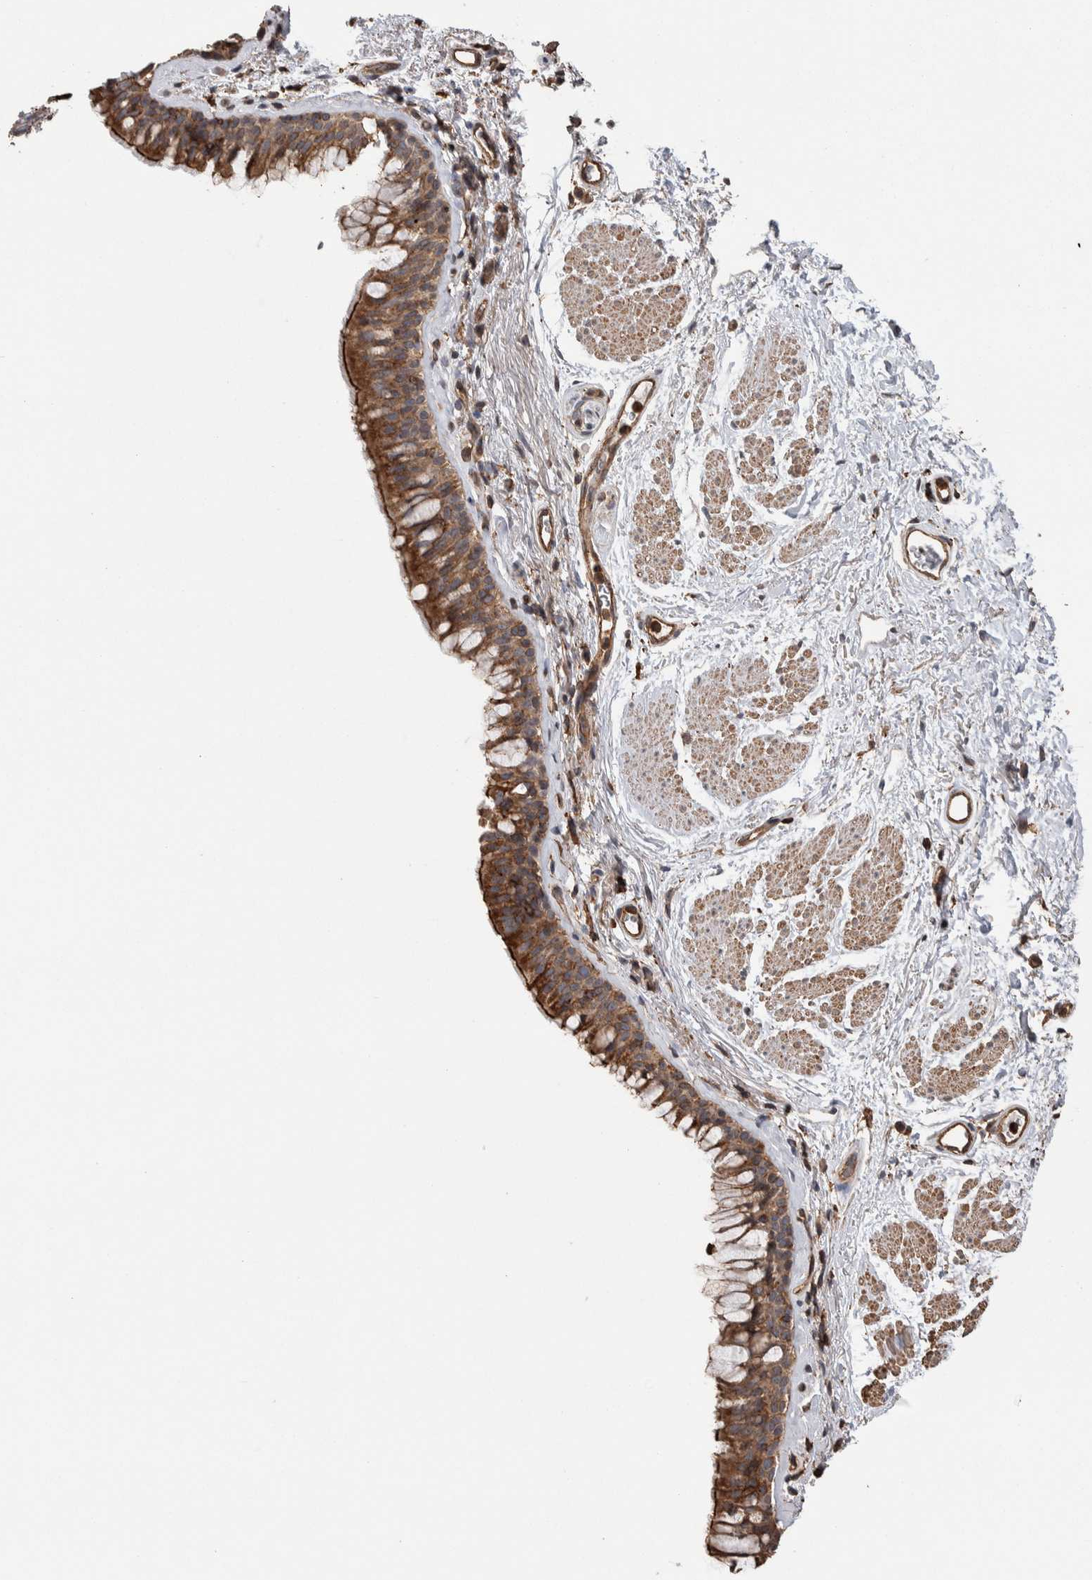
{"staining": {"intensity": "moderate", "quantity": ">75%", "location": "cytoplasmic/membranous"}, "tissue": "bronchus", "cell_type": "Respiratory epithelial cells", "image_type": "normal", "snomed": [{"axis": "morphology", "description": "Normal tissue, NOS"}, {"axis": "topography", "description": "Cartilage tissue"}, {"axis": "topography", "description": "Bronchus"}], "caption": "The immunohistochemical stain highlights moderate cytoplasmic/membranous positivity in respiratory epithelial cells of benign bronchus.", "gene": "ENPP2", "patient": {"sex": "female", "age": 53}}